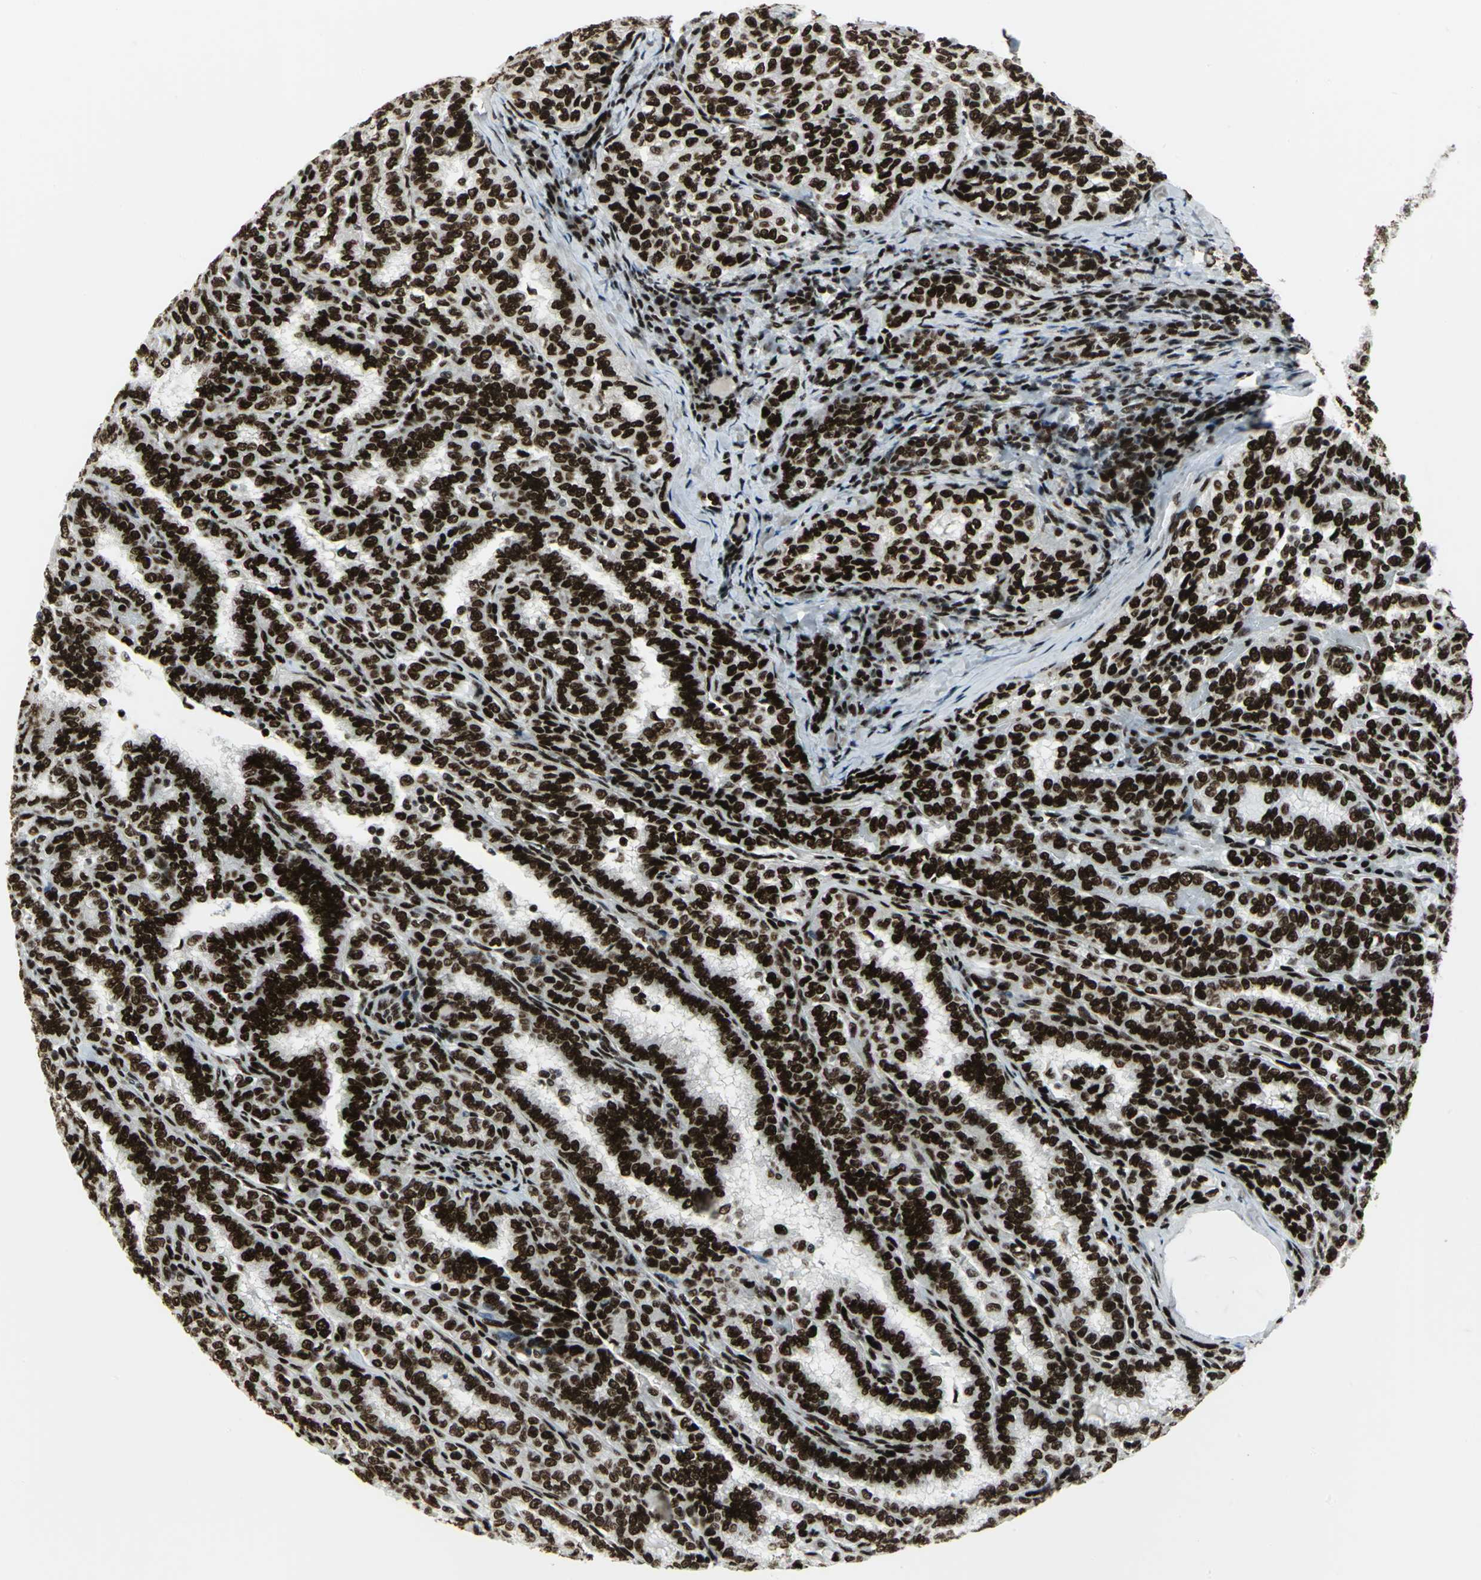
{"staining": {"intensity": "strong", "quantity": ">75%", "location": "nuclear"}, "tissue": "thyroid cancer", "cell_type": "Tumor cells", "image_type": "cancer", "snomed": [{"axis": "morphology", "description": "Papillary adenocarcinoma, NOS"}, {"axis": "topography", "description": "Thyroid gland"}], "caption": "Strong nuclear staining is present in about >75% of tumor cells in papillary adenocarcinoma (thyroid).", "gene": "SMARCA4", "patient": {"sex": "female", "age": 30}}